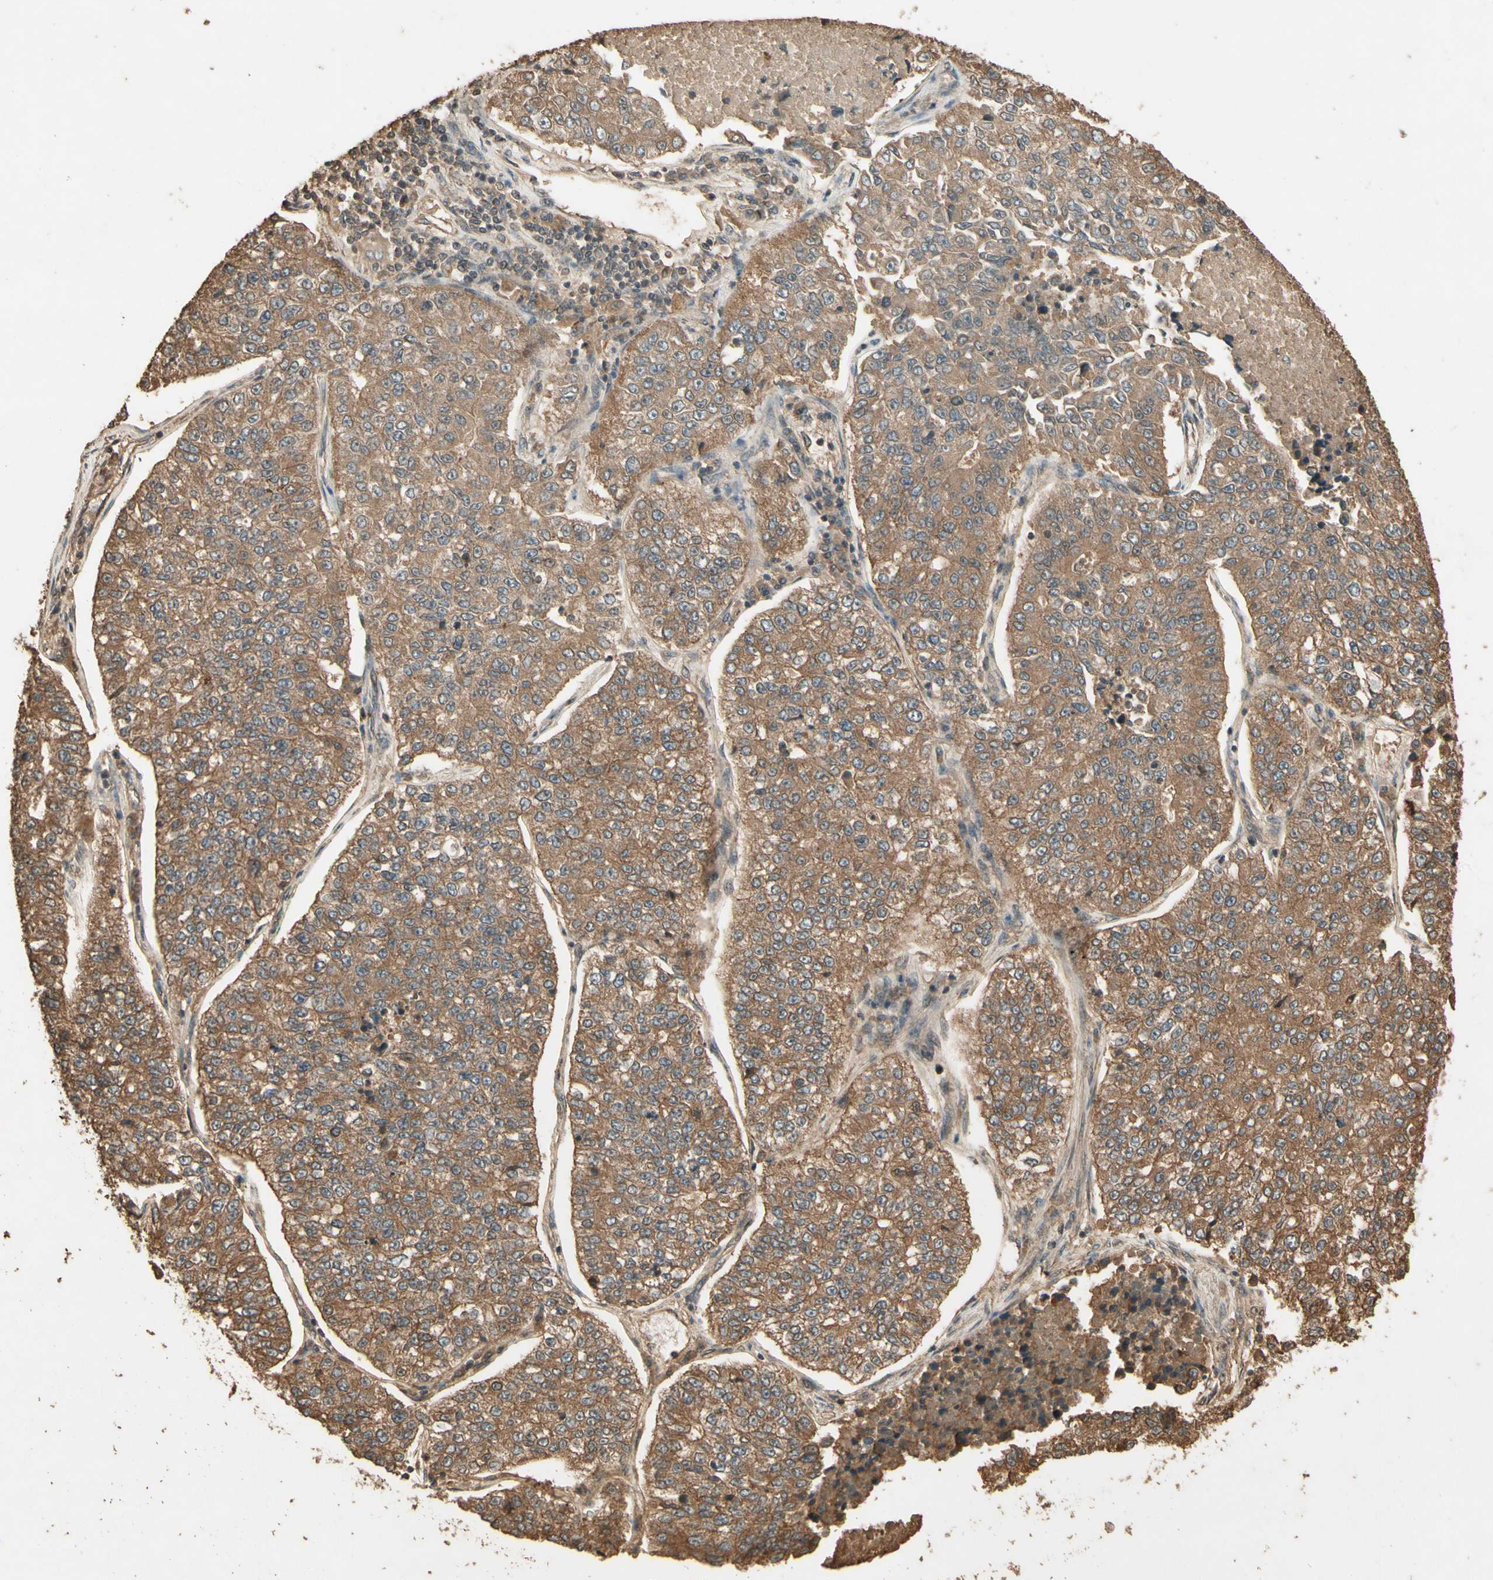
{"staining": {"intensity": "moderate", "quantity": ">75%", "location": "cytoplasmic/membranous"}, "tissue": "lung cancer", "cell_type": "Tumor cells", "image_type": "cancer", "snomed": [{"axis": "morphology", "description": "Adenocarcinoma, NOS"}, {"axis": "topography", "description": "Lung"}], "caption": "The immunohistochemical stain labels moderate cytoplasmic/membranous staining in tumor cells of adenocarcinoma (lung) tissue.", "gene": "SMAD9", "patient": {"sex": "male", "age": 49}}